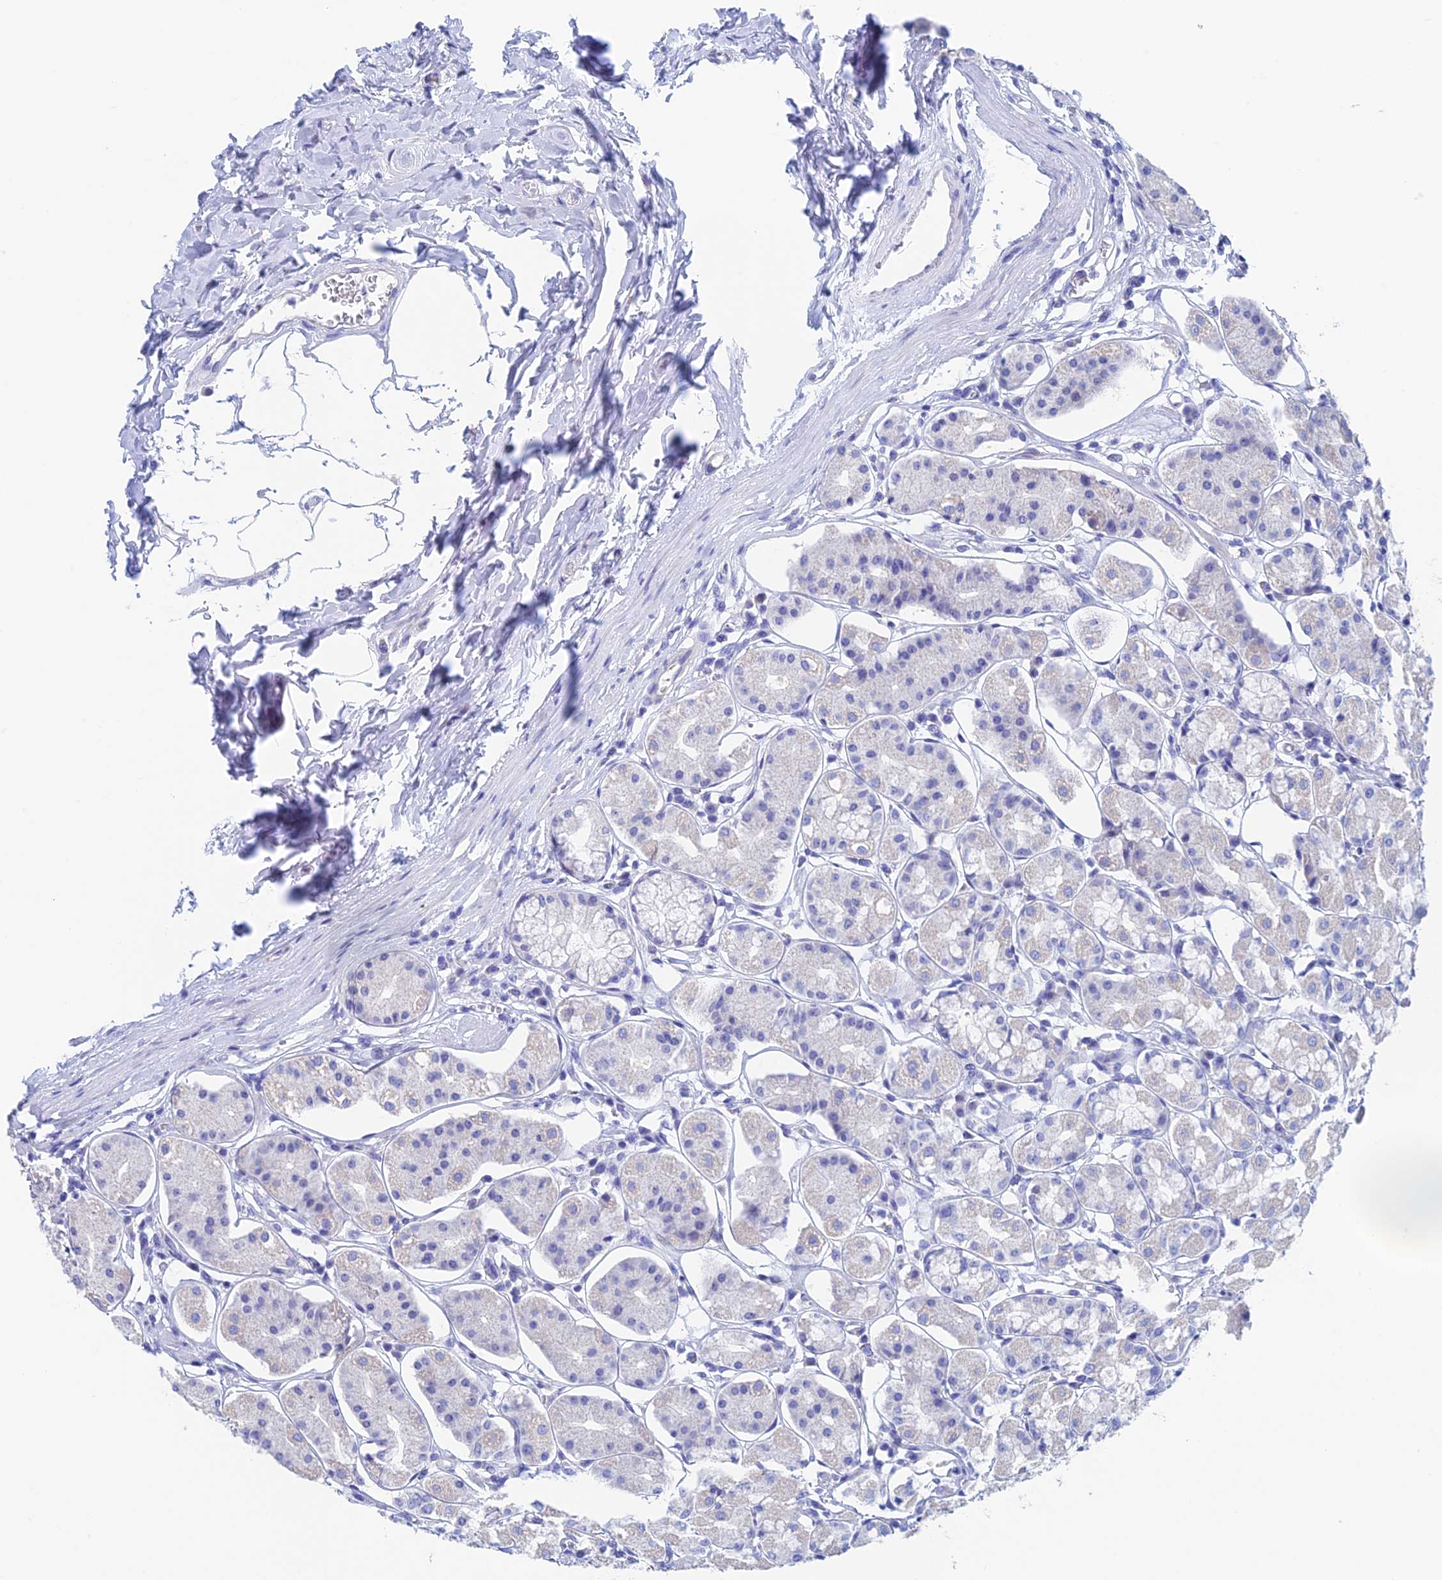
{"staining": {"intensity": "negative", "quantity": "none", "location": "none"}, "tissue": "stomach", "cell_type": "Glandular cells", "image_type": "normal", "snomed": [{"axis": "morphology", "description": "Normal tissue, NOS"}, {"axis": "topography", "description": "Stomach, lower"}], "caption": "Immunohistochemical staining of unremarkable stomach shows no significant staining in glandular cells.", "gene": "PSMC3IP", "patient": {"sex": "female", "age": 56}}